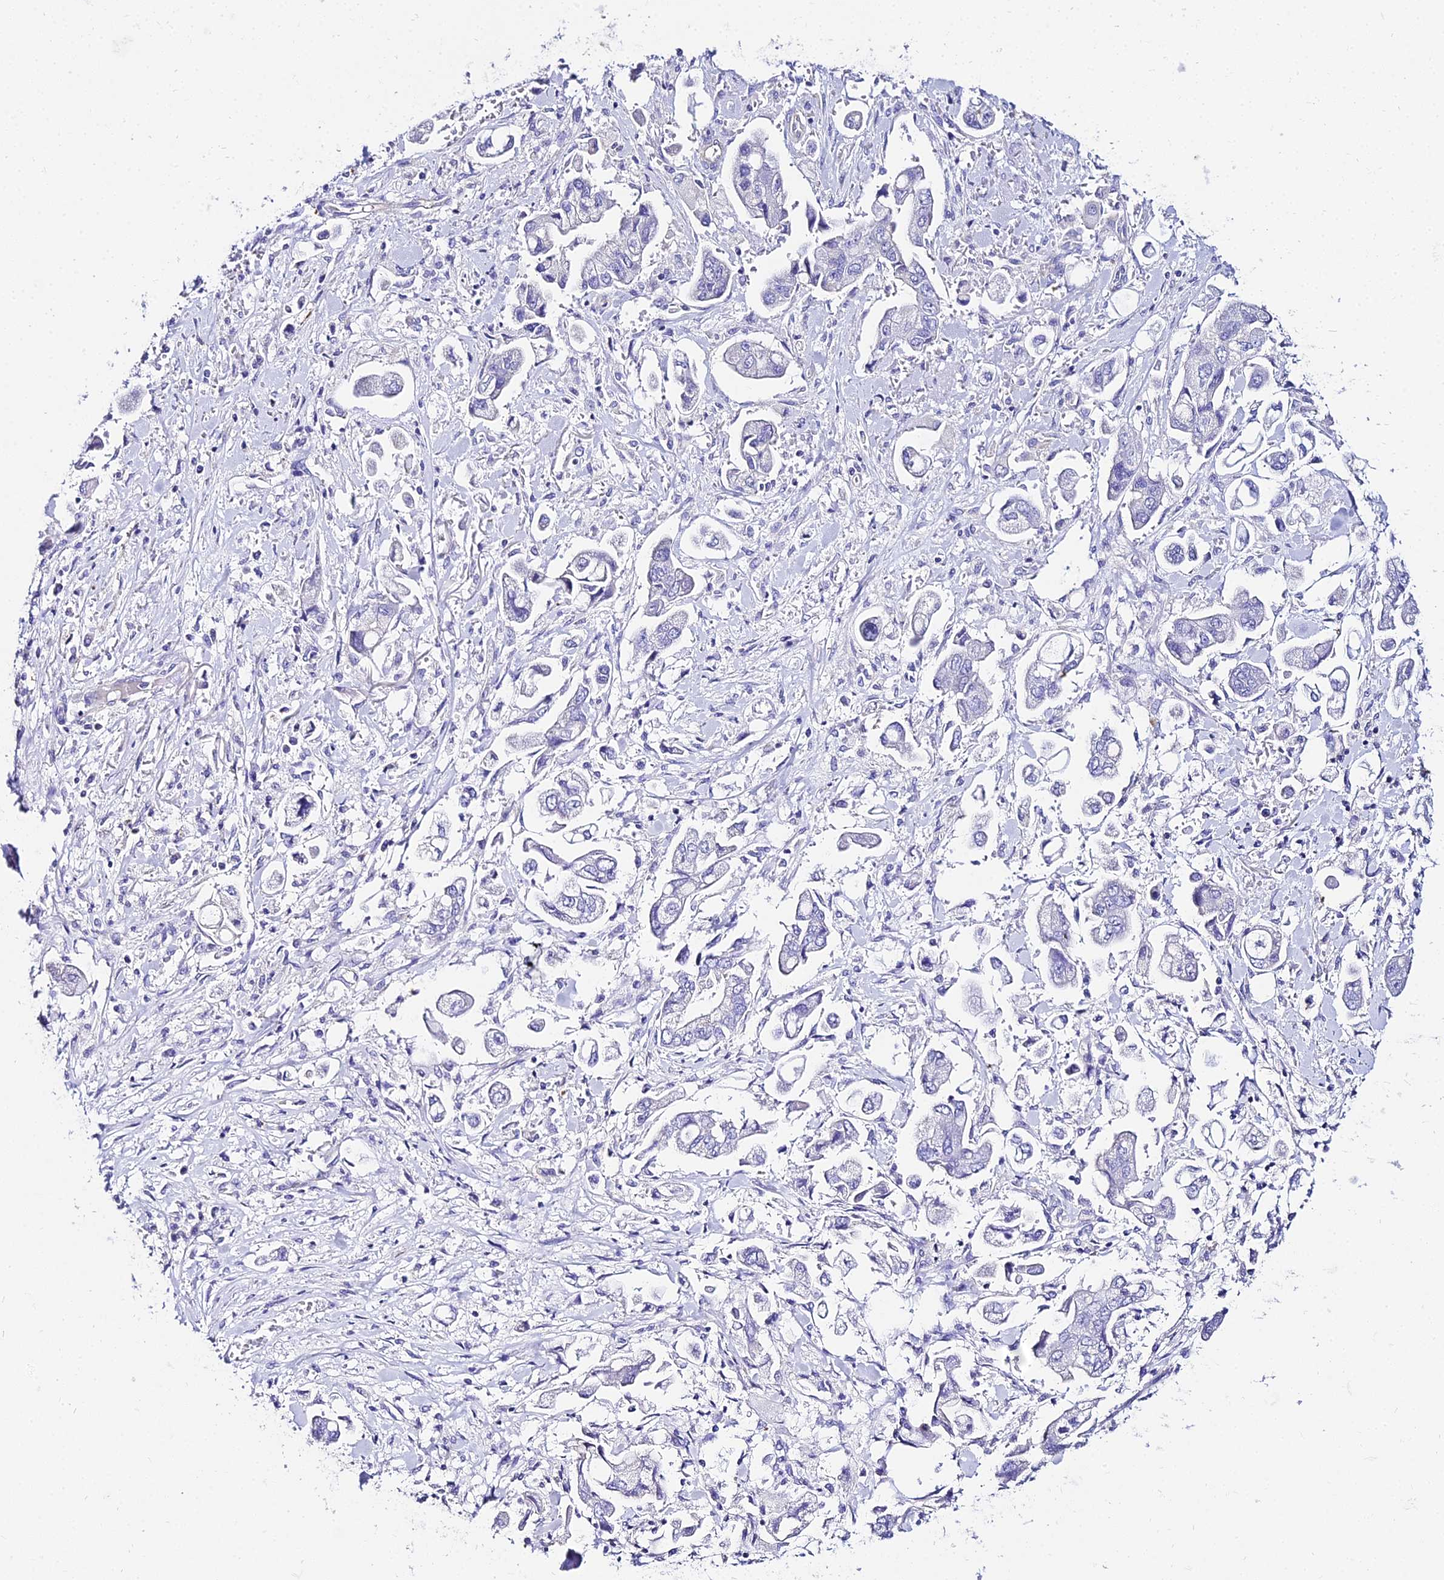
{"staining": {"intensity": "negative", "quantity": "none", "location": "none"}, "tissue": "stomach cancer", "cell_type": "Tumor cells", "image_type": "cancer", "snomed": [{"axis": "morphology", "description": "Adenocarcinoma, NOS"}, {"axis": "topography", "description": "Stomach"}], "caption": "Stomach cancer (adenocarcinoma) was stained to show a protein in brown. There is no significant staining in tumor cells.", "gene": "TUBA3D", "patient": {"sex": "male", "age": 62}}